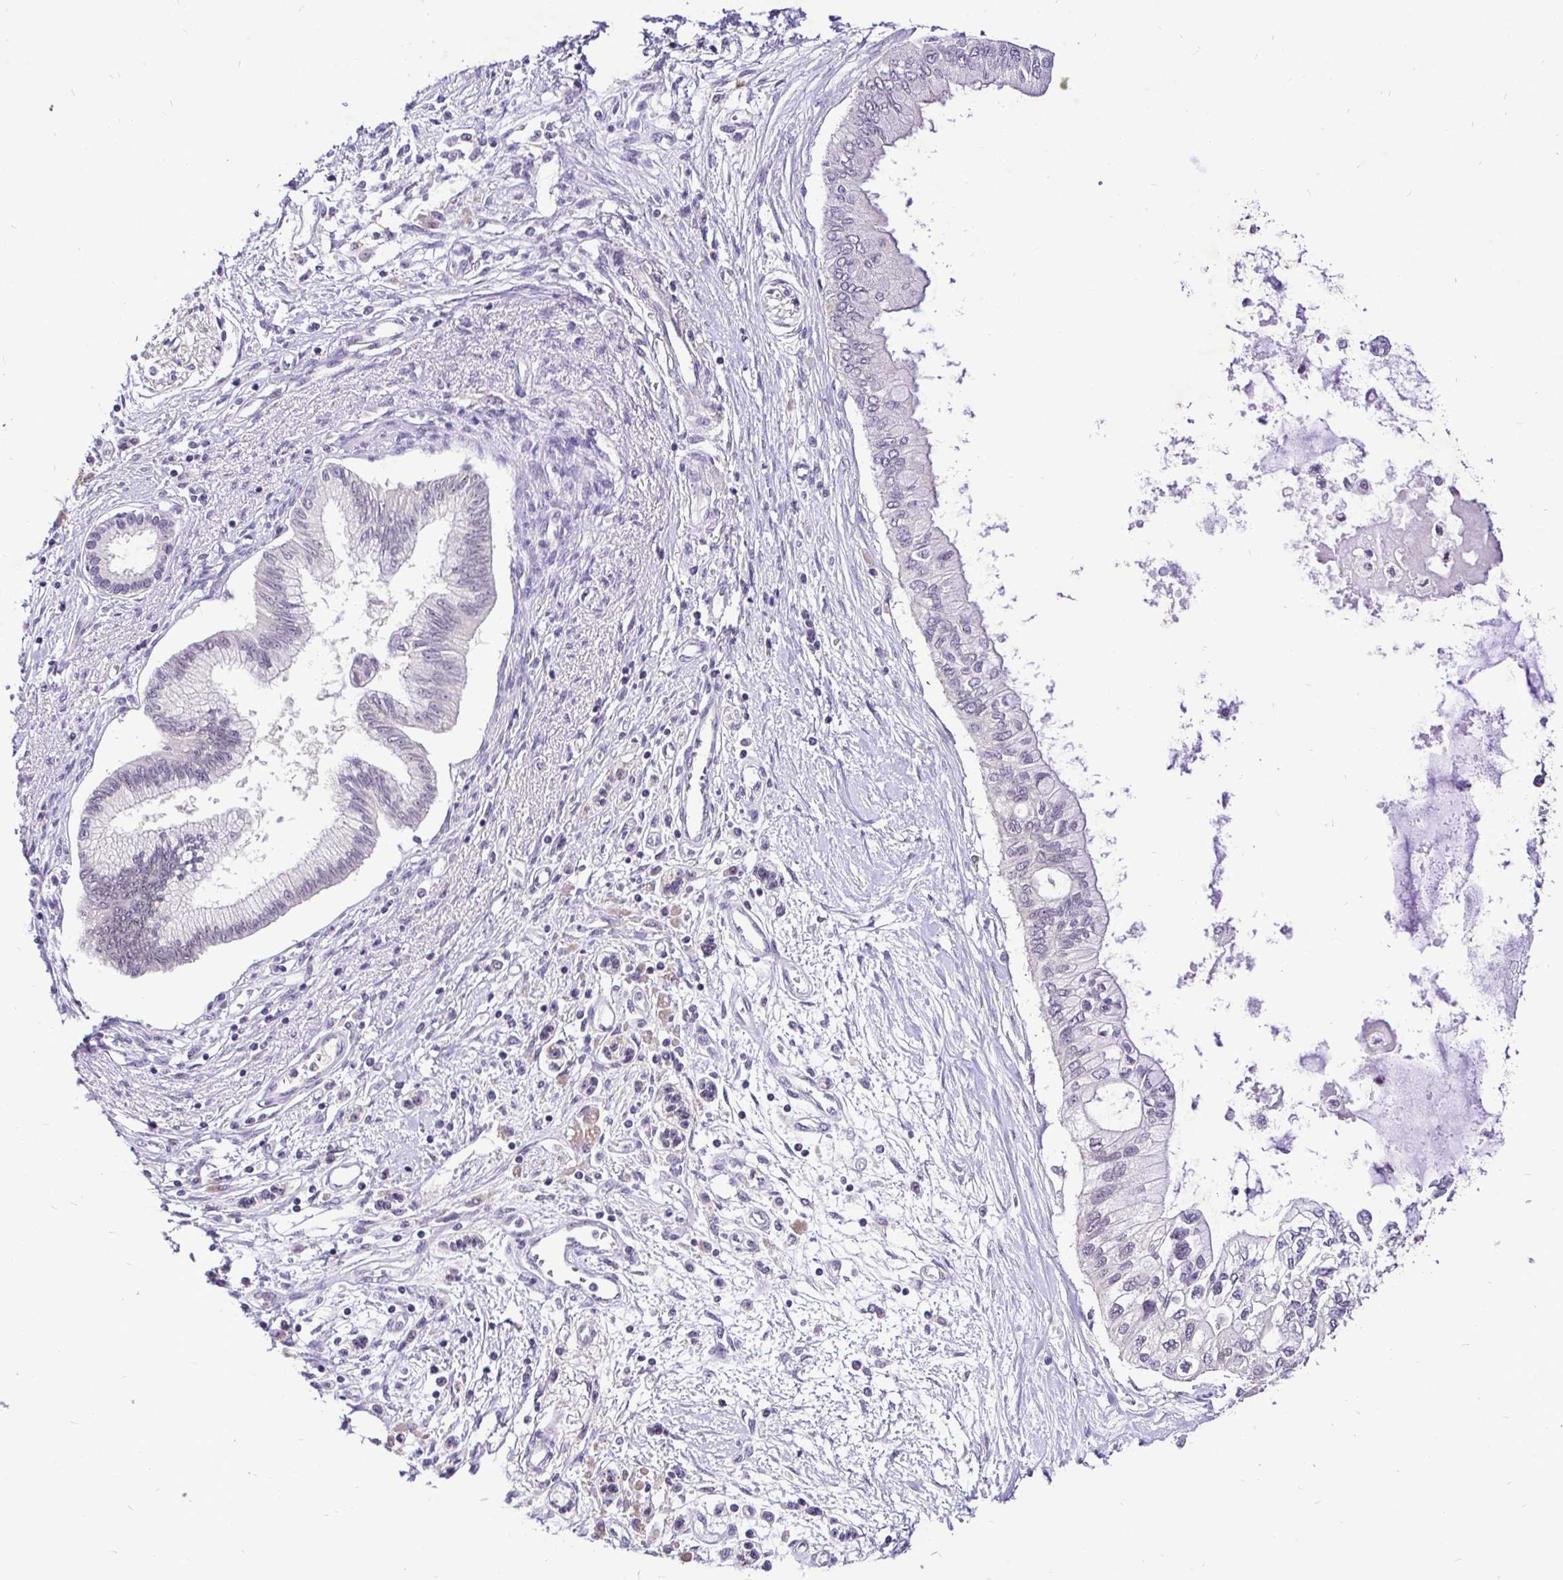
{"staining": {"intensity": "negative", "quantity": "none", "location": "none"}, "tissue": "pancreatic cancer", "cell_type": "Tumor cells", "image_type": "cancer", "snomed": [{"axis": "morphology", "description": "Adenocarcinoma, NOS"}, {"axis": "topography", "description": "Pancreas"}], "caption": "DAB (3,3'-diaminobenzidine) immunohistochemical staining of pancreatic cancer displays no significant positivity in tumor cells.", "gene": "UBE2M", "patient": {"sex": "female", "age": 77}}